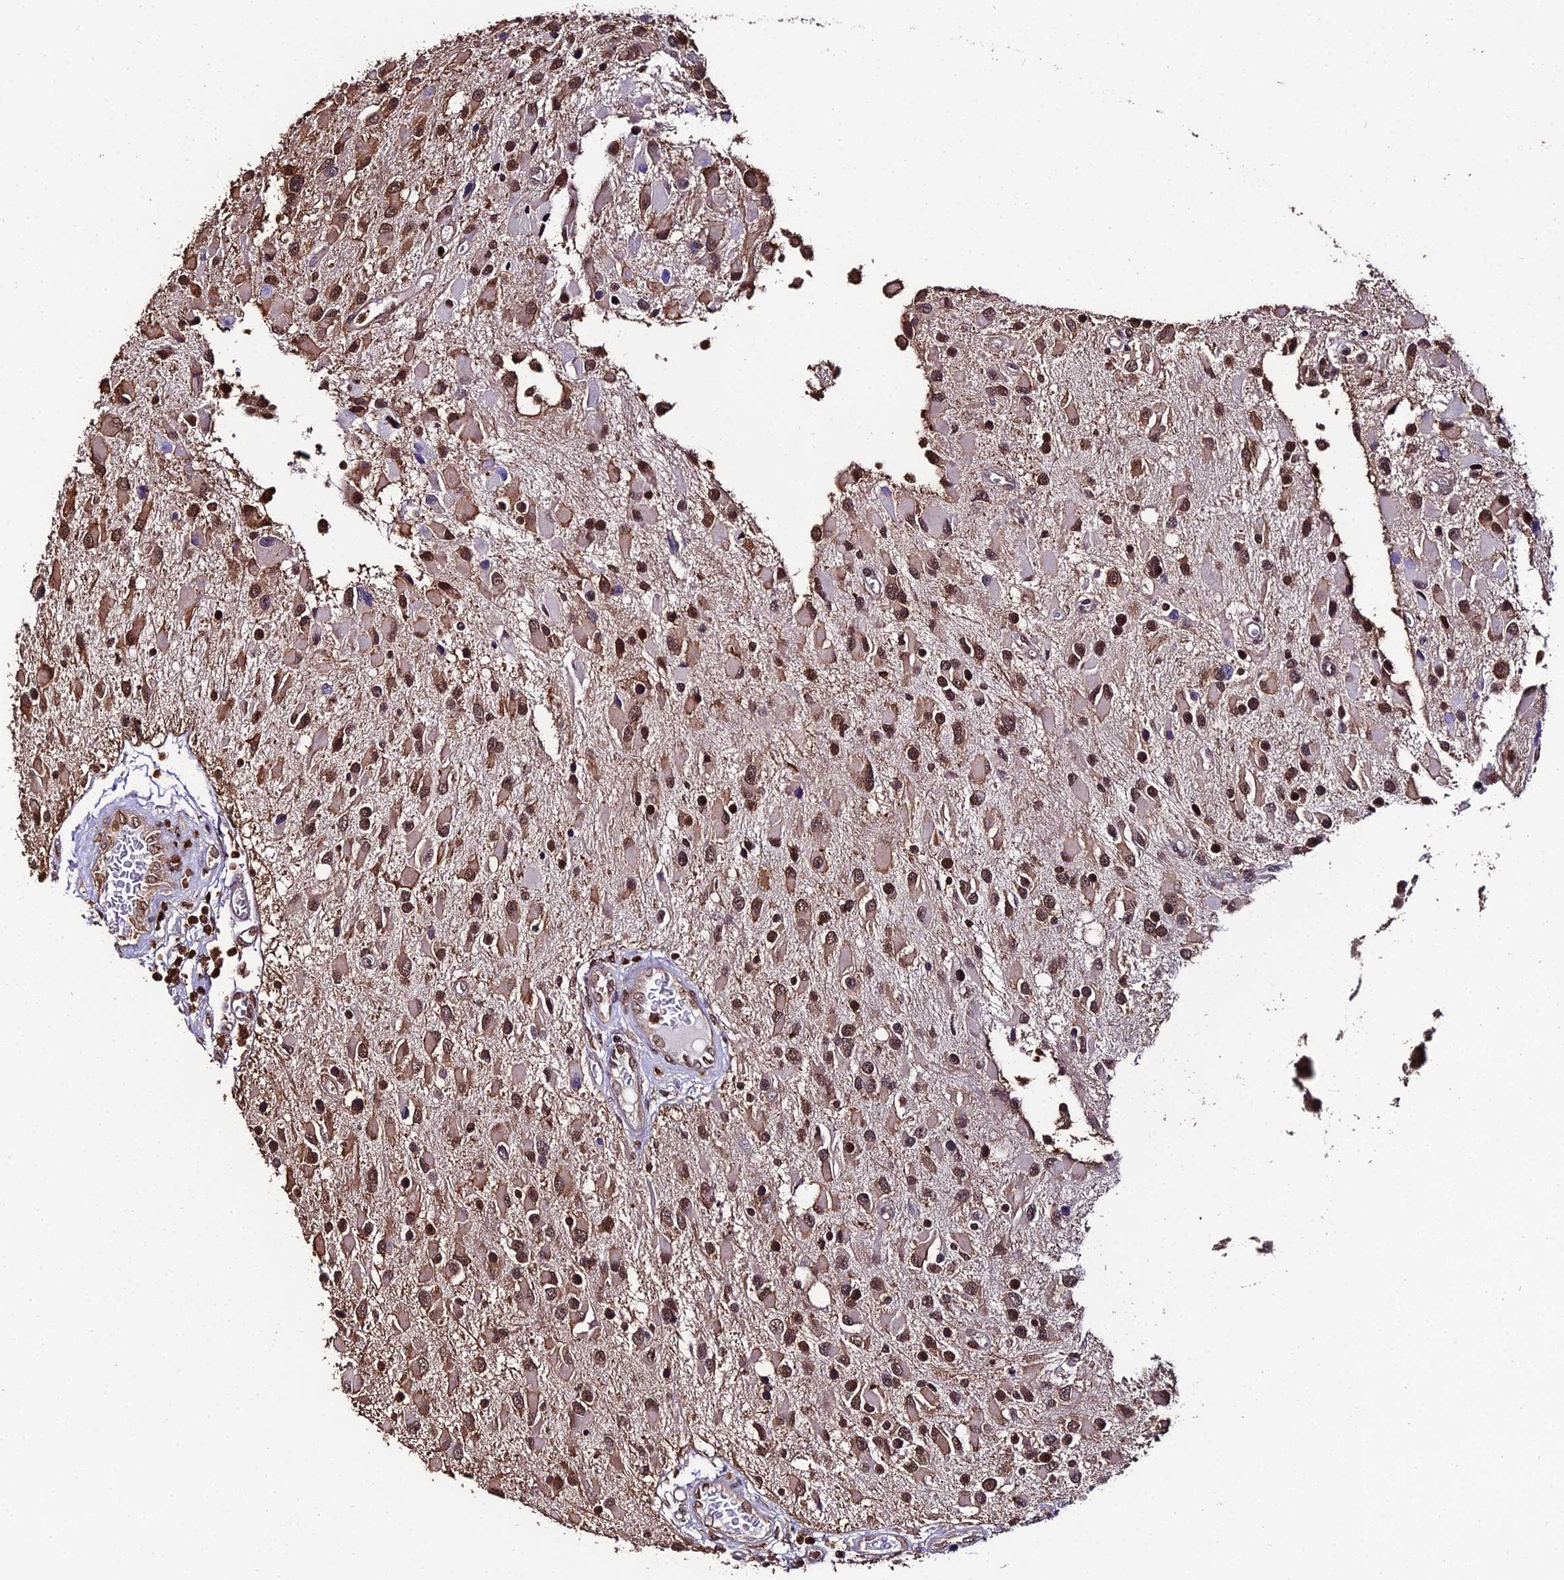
{"staining": {"intensity": "moderate", "quantity": ">75%", "location": "nuclear"}, "tissue": "glioma", "cell_type": "Tumor cells", "image_type": "cancer", "snomed": [{"axis": "morphology", "description": "Glioma, malignant, High grade"}, {"axis": "topography", "description": "Brain"}], "caption": "Immunohistochemistry (IHC) image of neoplastic tissue: human glioma stained using IHC displays medium levels of moderate protein expression localized specifically in the nuclear of tumor cells, appearing as a nuclear brown color.", "gene": "PPP4C", "patient": {"sex": "male", "age": 53}}